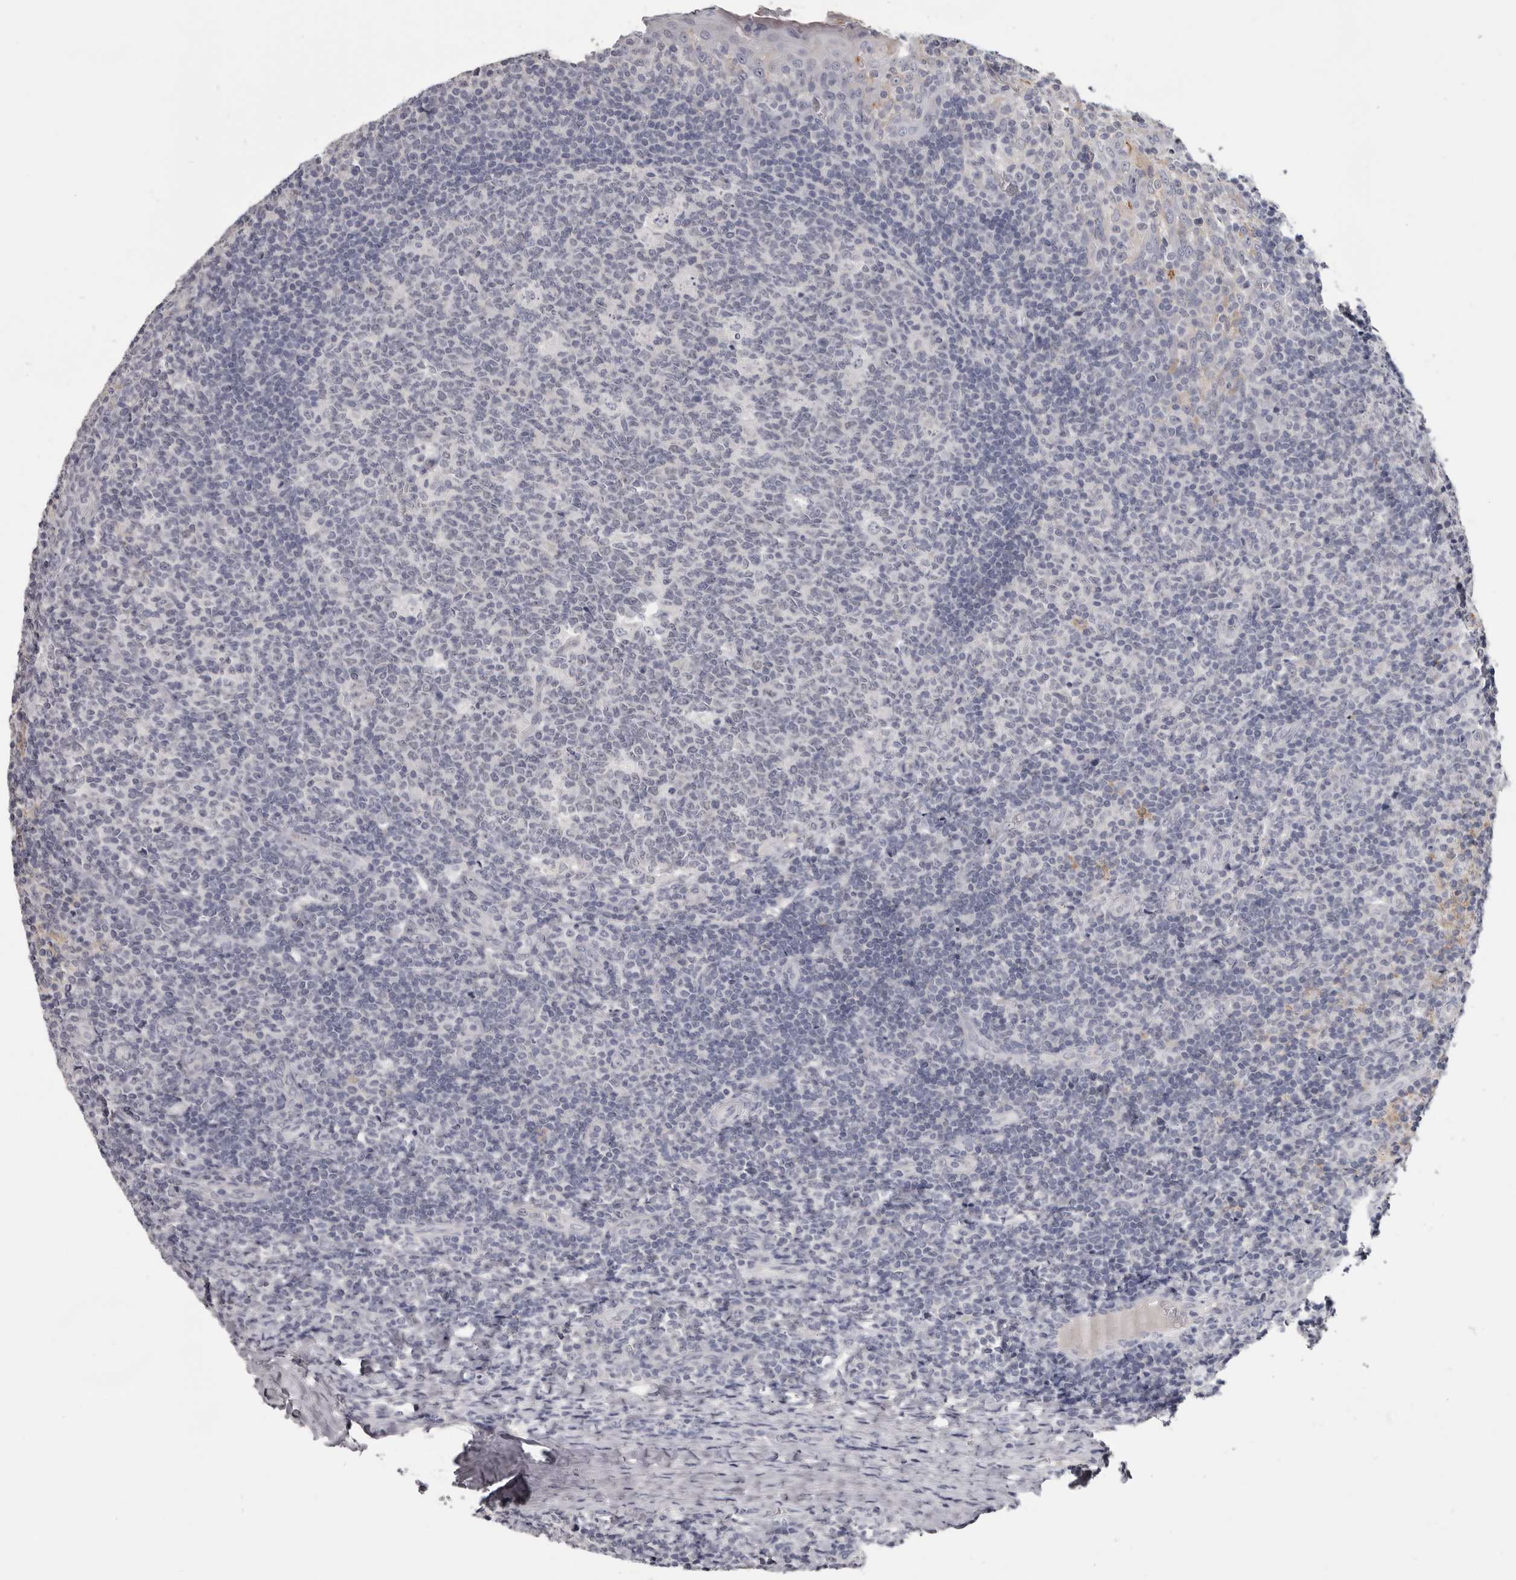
{"staining": {"intensity": "negative", "quantity": "none", "location": "none"}, "tissue": "tonsil", "cell_type": "Germinal center cells", "image_type": "normal", "snomed": [{"axis": "morphology", "description": "Normal tissue, NOS"}, {"axis": "topography", "description": "Tonsil"}], "caption": "Image shows no significant protein expression in germinal center cells of unremarkable tonsil.", "gene": "CGN", "patient": {"sex": "female", "age": 19}}